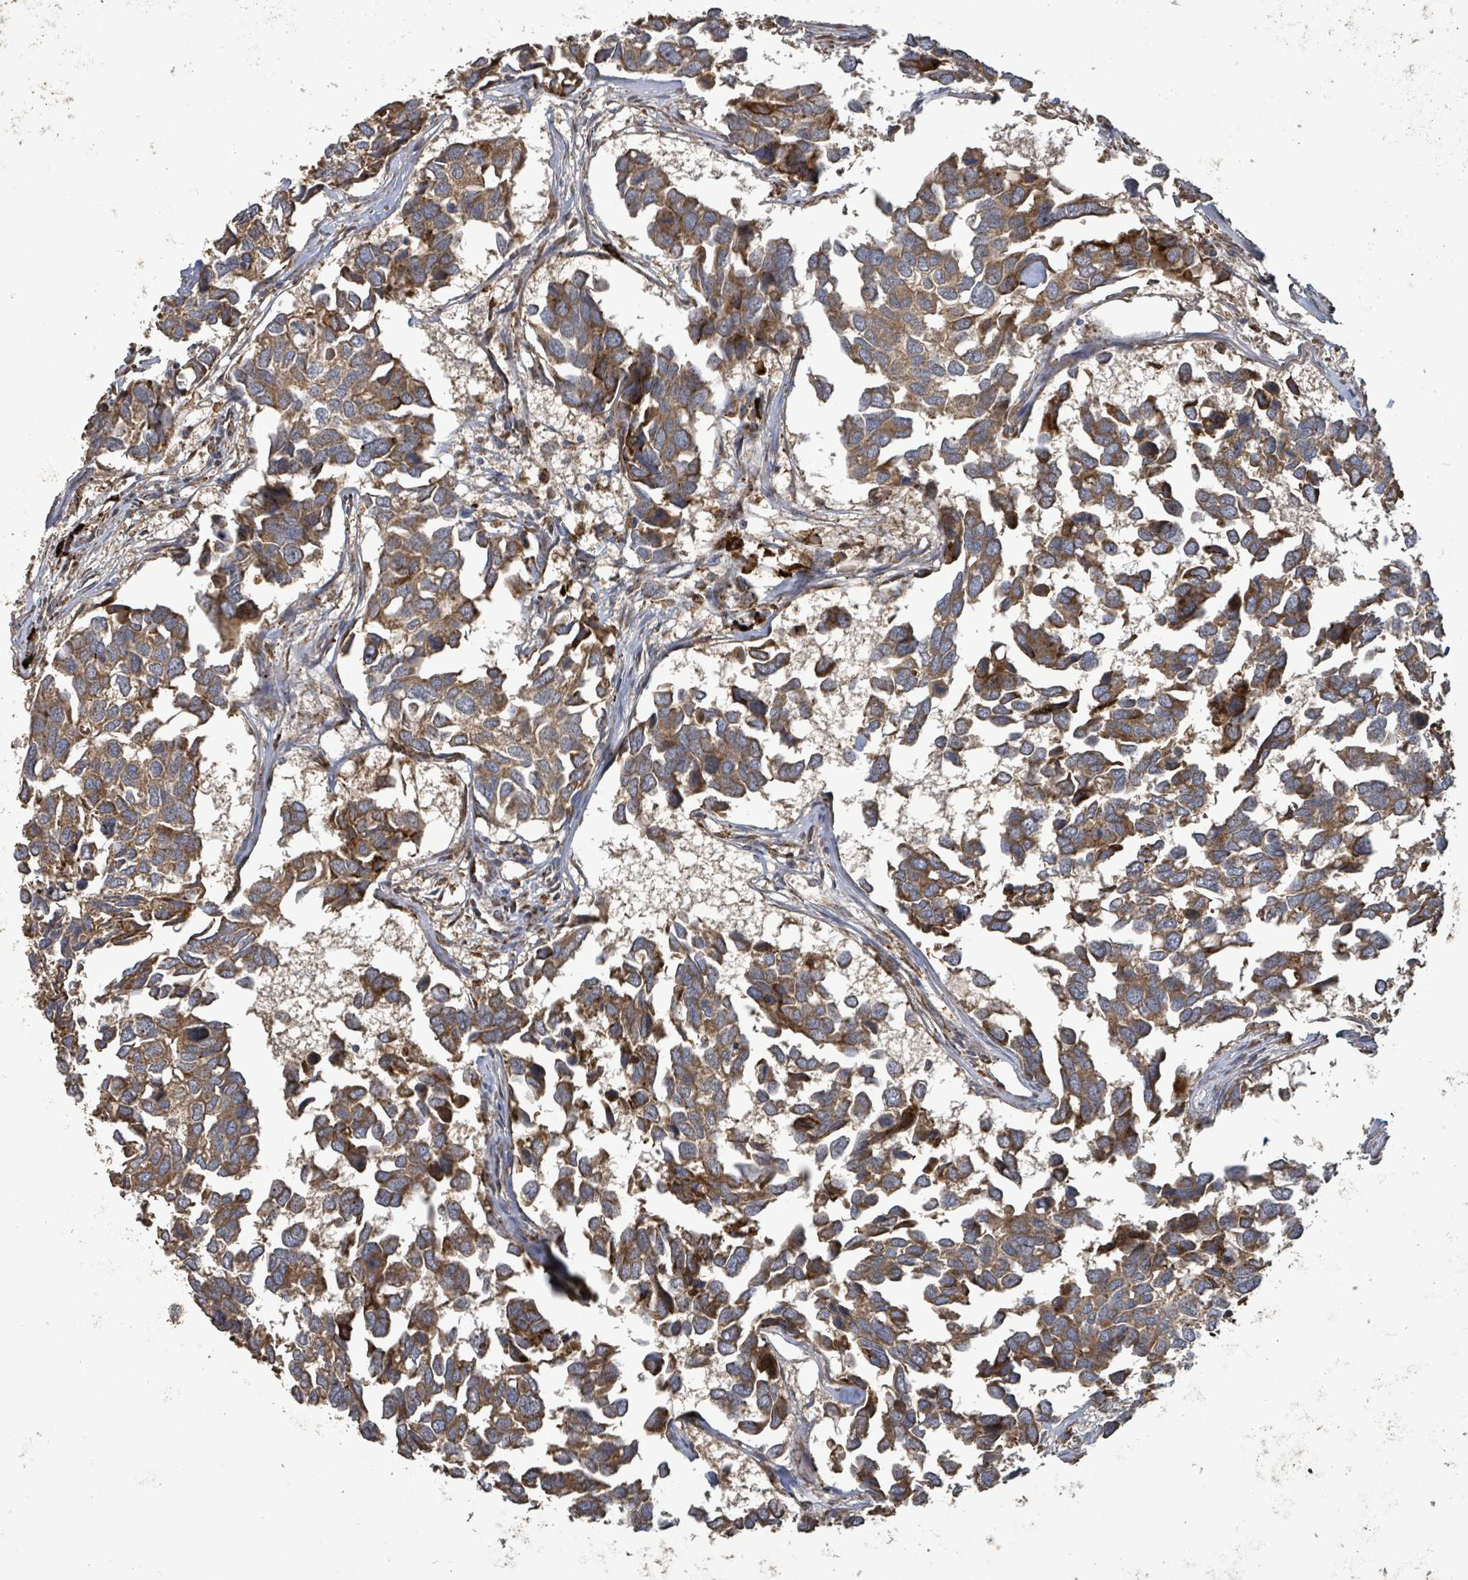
{"staining": {"intensity": "moderate", "quantity": ">75%", "location": "cytoplasmic/membranous"}, "tissue": "breast cancer", "cell_type": "Tumor cells", "image_type": "cancer", "snomed": [{"axis": "morphology", "description": "Duct carcinoma"}, {"axis": "topography", "description": "Breast"}], "caption": "Immunohistochemical staining of invasive ductal carcinoma (breast) shows moderate cytoplasmic/membranous protein staining in approximately >75% of tumor cells. The staining was performed using DAB to visualize the protein expression in brown, while the nuclei were stained in blue with hematoxylin (Magnification: 20x).", "gene": "STARD4", "patient": {"sex": "female", "age": 83}}